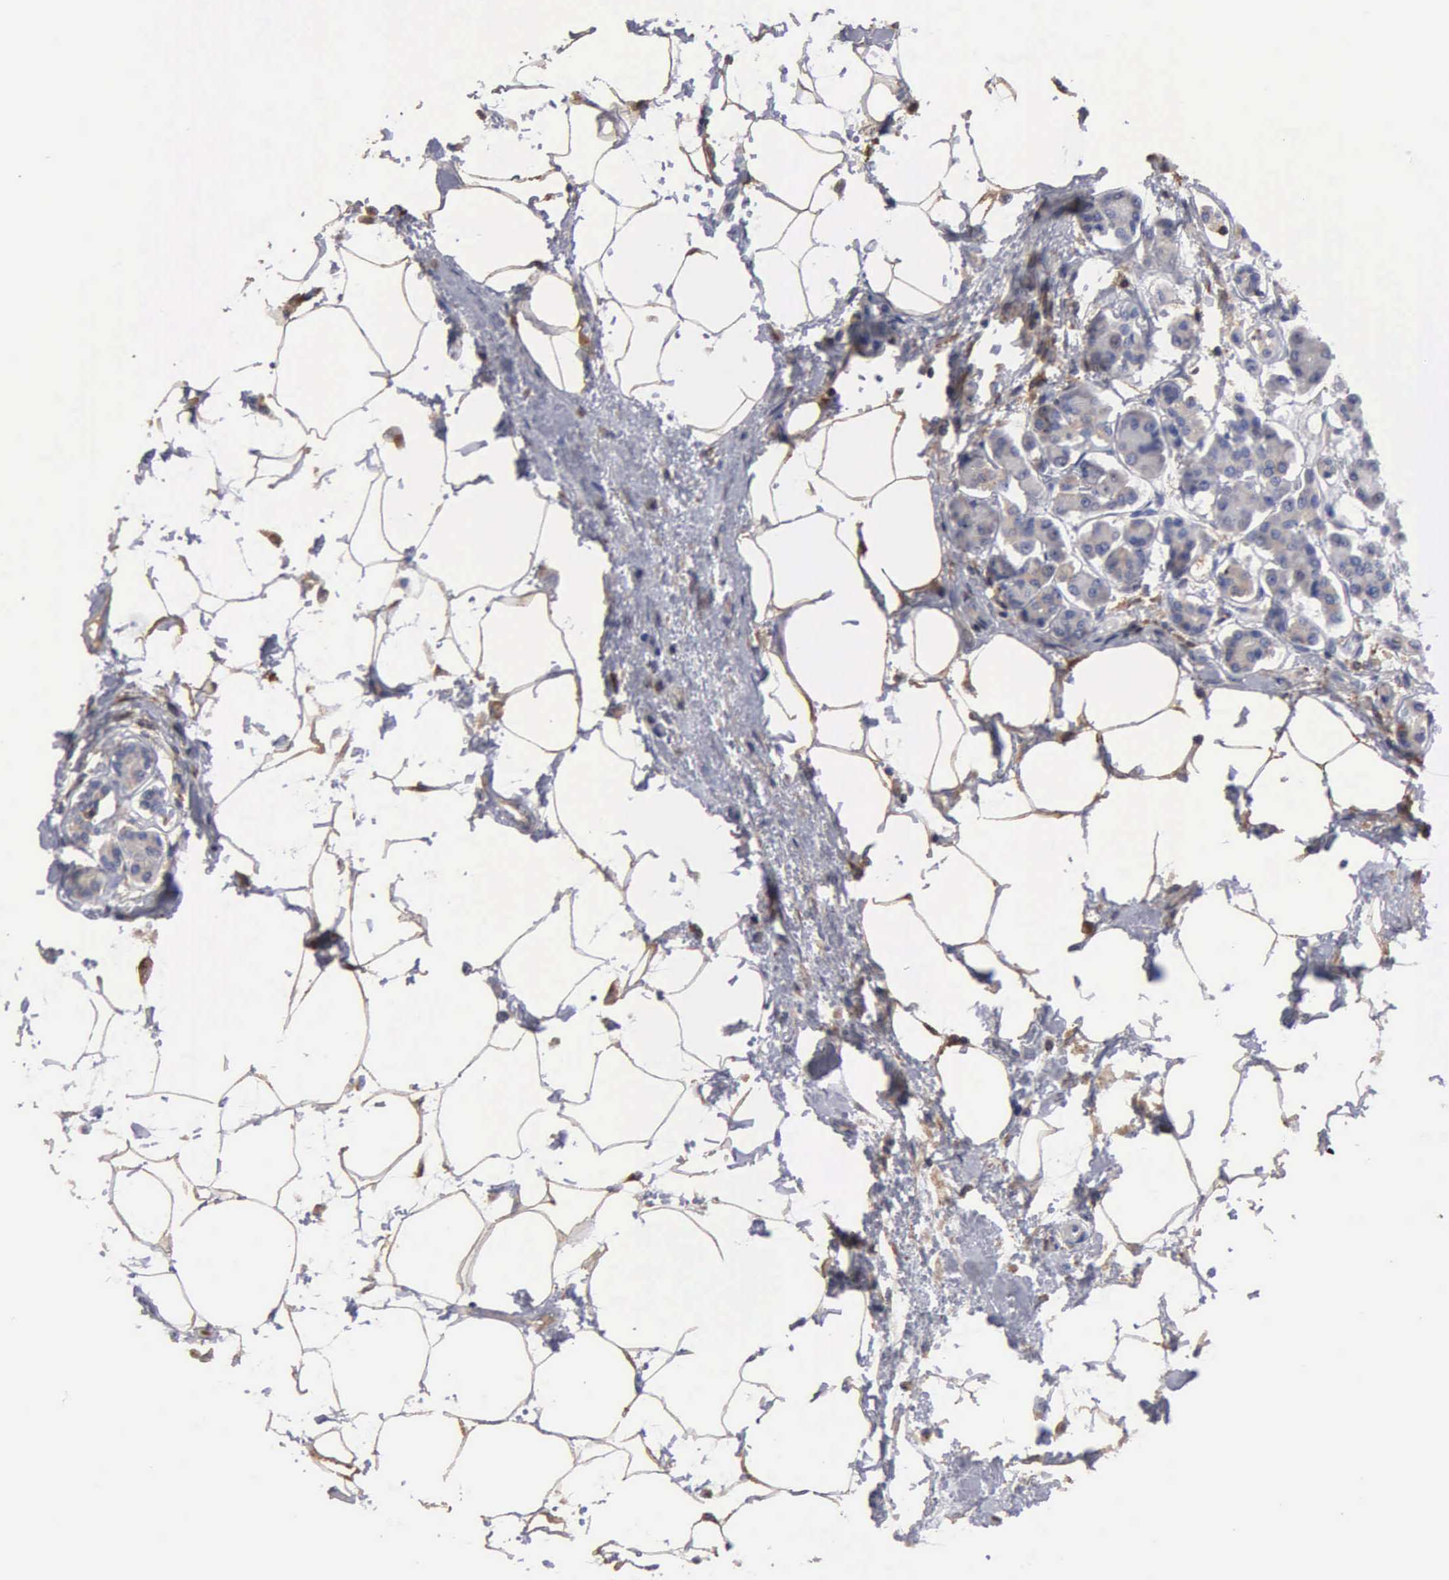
{"staining": {"intensity": "weak", "quantity": "<25%", "location": "cytoplasmic/membranous"}, "tissue": "pancreas", "cell_type": "Exocrine glandular cells", "image_type": "normal", "snomed": [{"axis": "morphology", "description": "Normal tissue, NOS"}, {"axis": "topography", "description": "Pancreas"}, {"axis": "topography", "description": "Duodenum"}], "caption": "An immunohistochemistry (IHC) micrograph of benign pancreas is shown. There is no staining in exocrine glandular cells of pancreas. Brightfield microscopy of immunohistochemistry stained with DAB (3,3'-diaminobenzidine) (brown) and hematoxylin (blue), captured at high magnification.", "gene": "G6PD", "patient": {"sex": "male", "age": 79}}